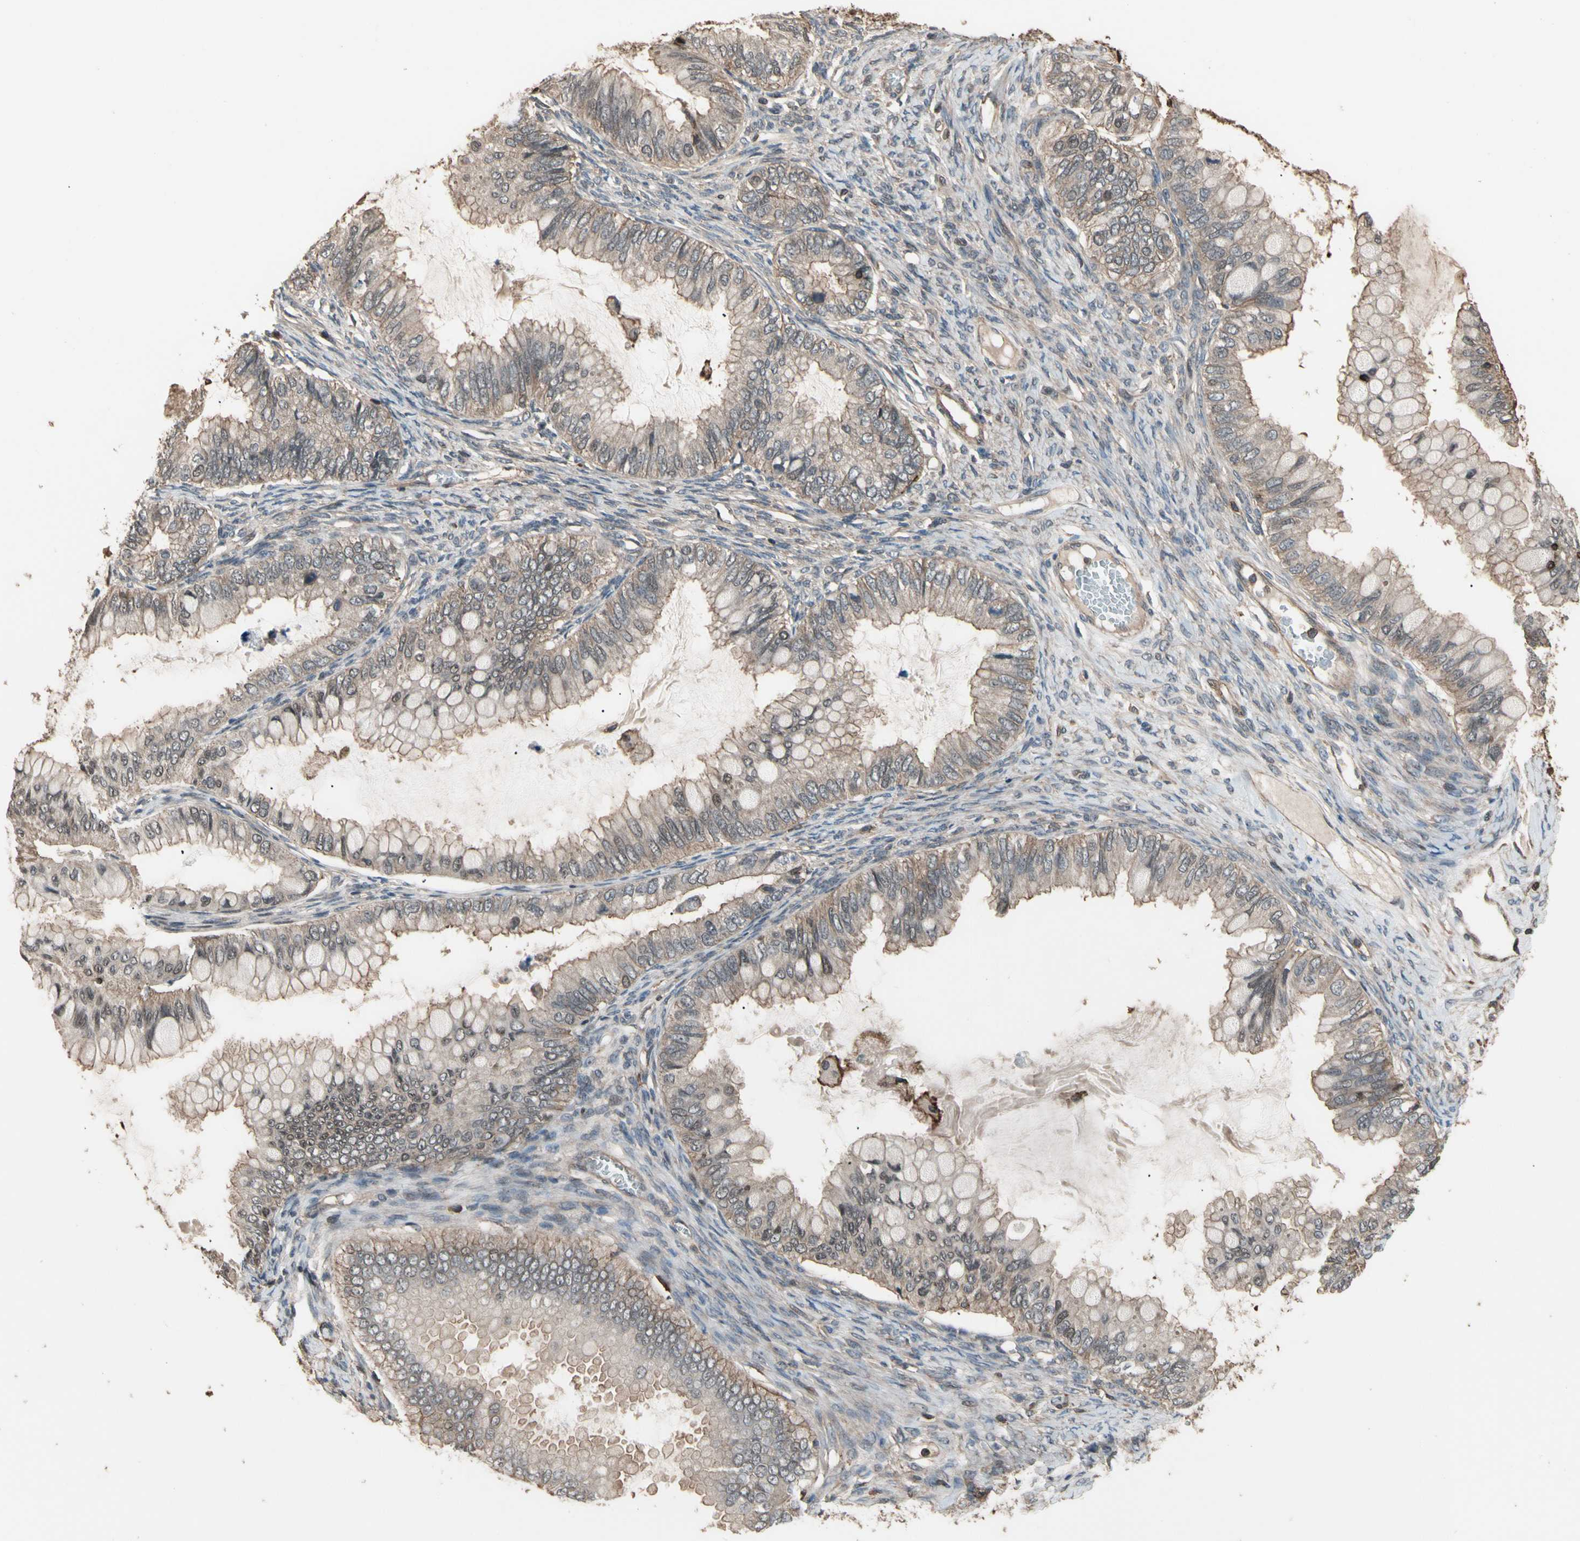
{"staining": {"intensity": "weak", "quantity": "25%-75%", "location": "cytoplasmic/membranous"}, "tissue": "ovarian cancer", "cell_type": "Tumor cells", "image_type": "cancer", "snomed": [{"axis": "morphology", "description": "Cystadenocarcinoma, mucinous, NOS"}, {"axis": "topography", "description": "Ovary"}], "caption": "Brown immunohistochemical staining in ovarian cancer shows weak cytoplasmic/membranous positivity in approximately 25%-75% of tumor cells. The protein is stained brown, and the nuclei are stained in blue (DAB IHC with brightfield microscopy, high magnification).", "gene": "MAPK13", "patient": {"sex": "female", "age": 80}}